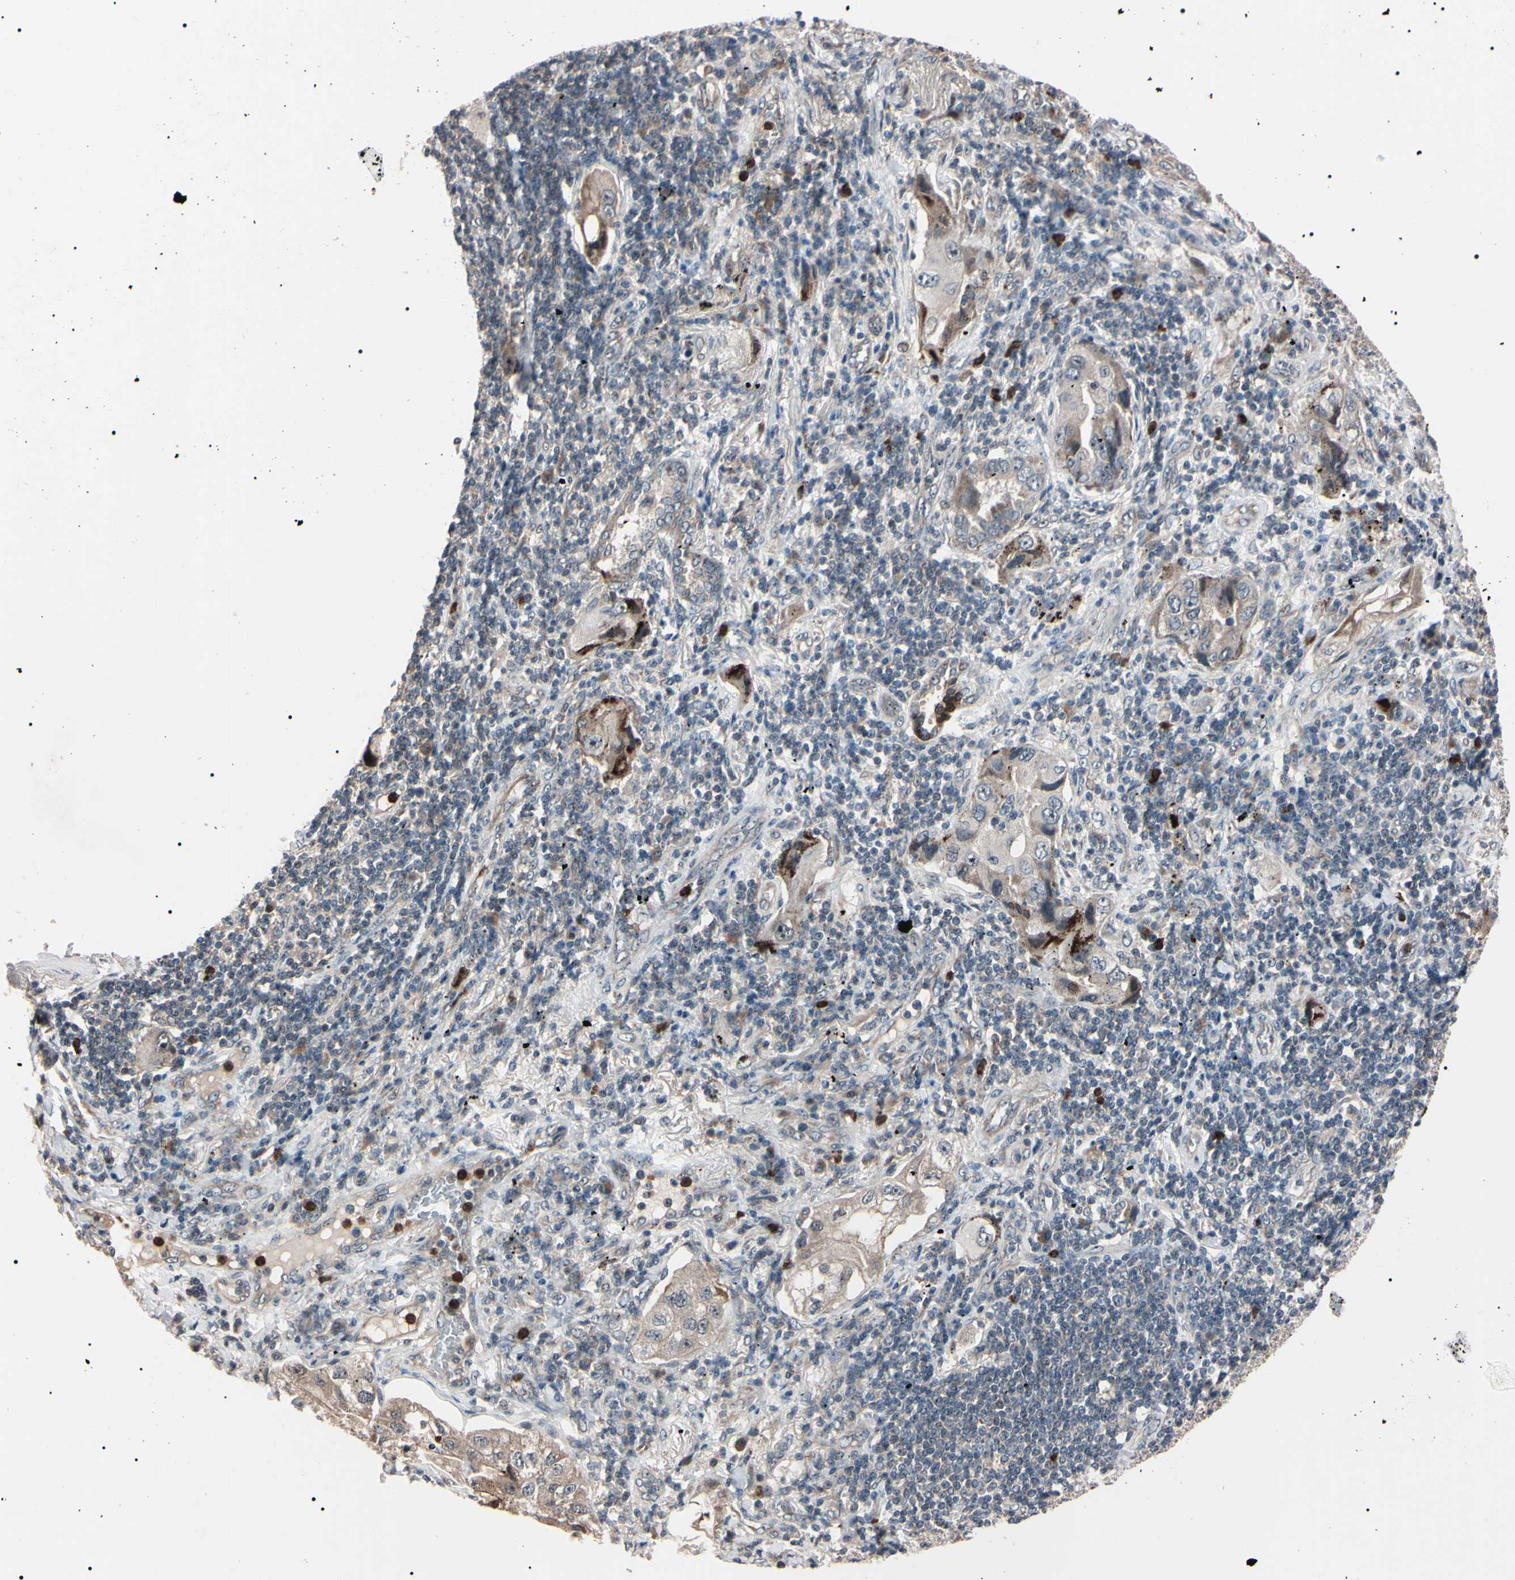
{"staining": {"intensity": "strong", "quantity": "<25%", "location": "cytoplasmic/membranous,nuclear"}, "tissue": "lung cancer", "cell_type": "Tumor cells", "image_type": "cancer", "snomed": [{"axis": "morphology", "description": "Adenocarcinoma, NOS"}, {"axis": "topography", "description": "Lung"}], "caption": "About <25% of tumor cells in lung adenocarcinoma reveal strong cytoplasmic/membranous and nuclear protein positivity as visualized by brown immunohistochemical staining.", "gene": "TRAF5", "patient": {"sex": "female", "age": 65}}